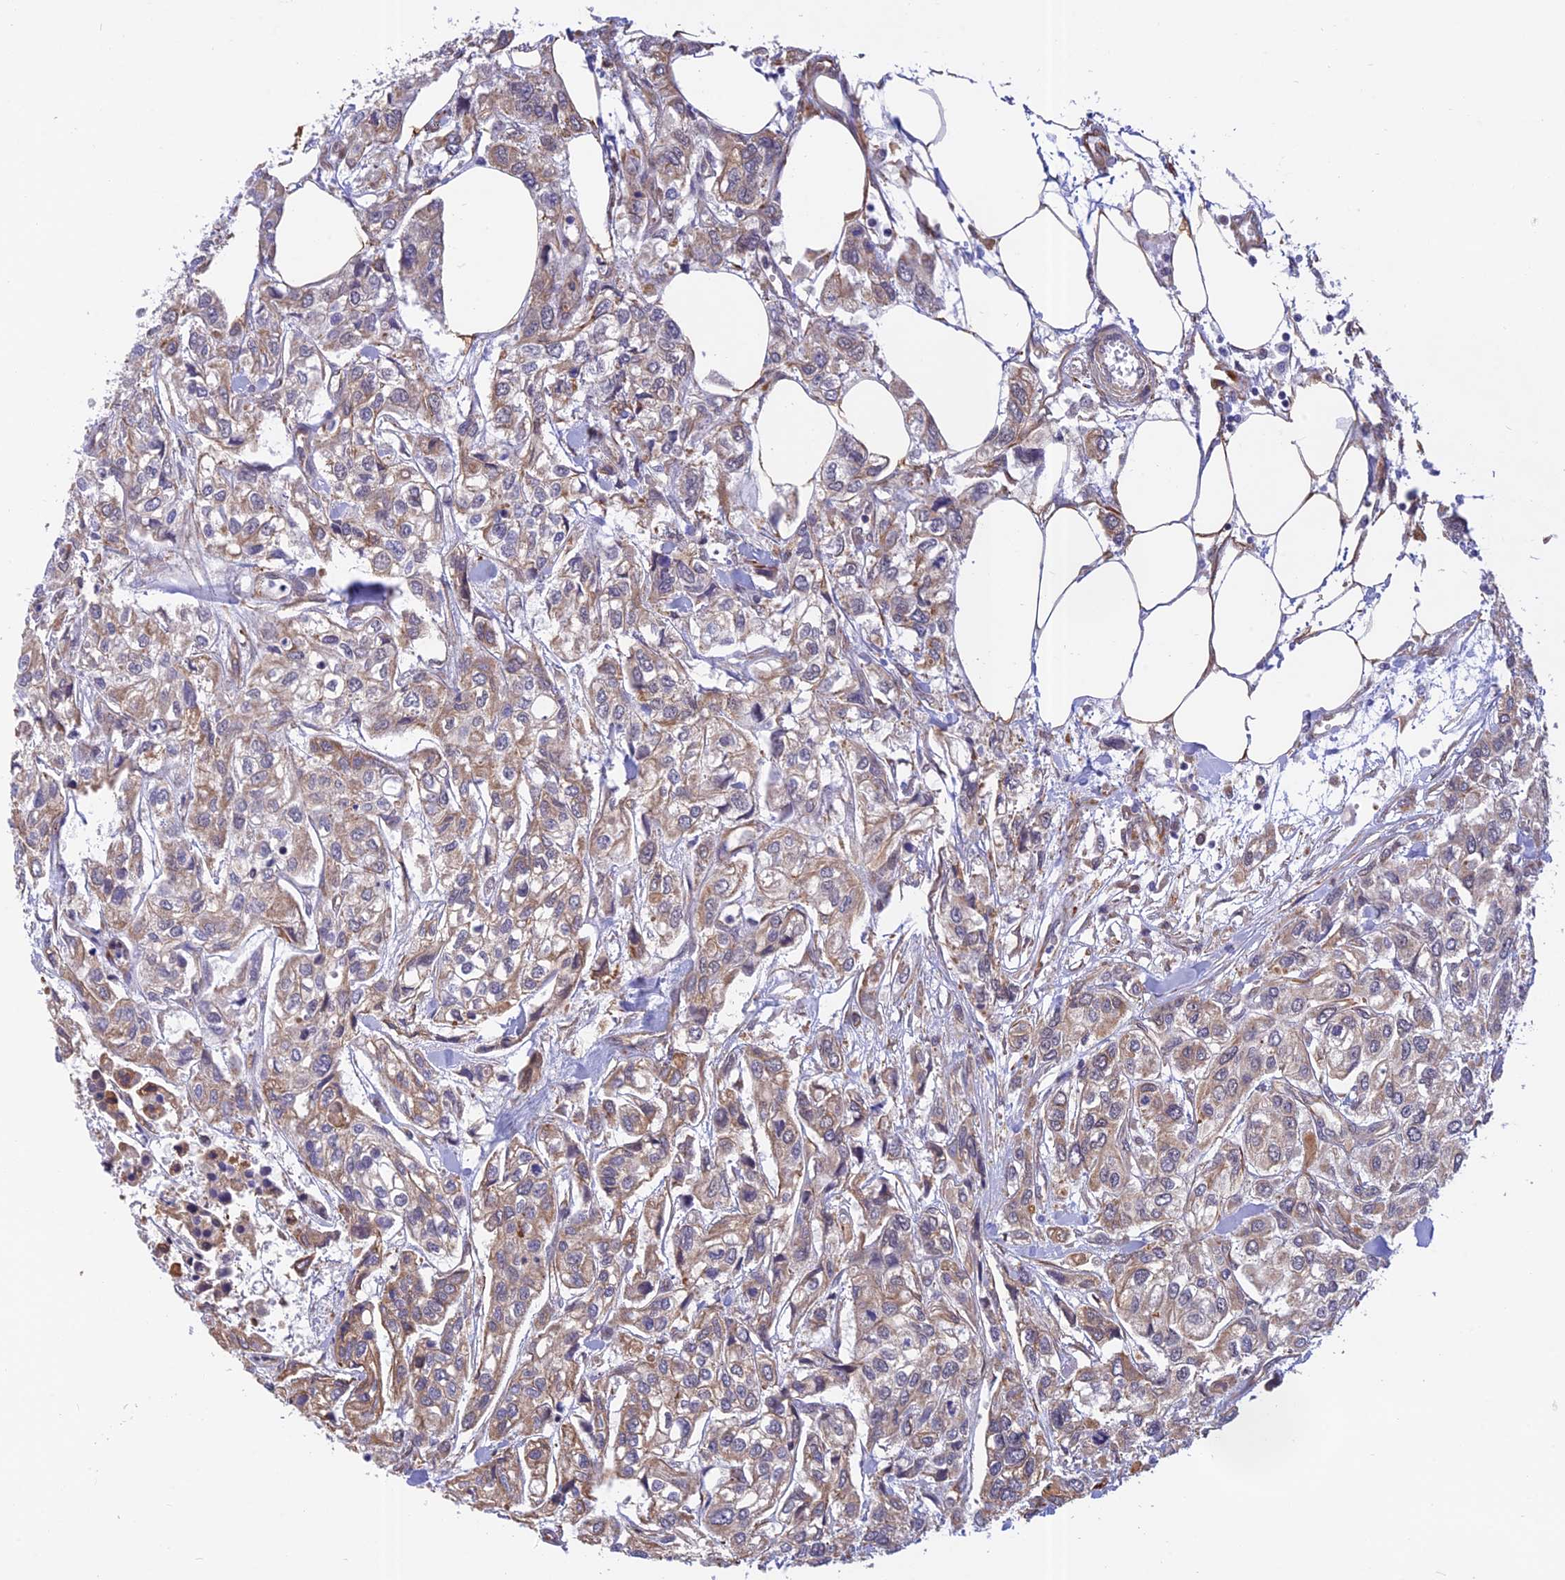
{"staining": {"intensity": "weak", "quantity": ">75%", "location": "cytoplasmic/membranous,nuclear"}, "tissue": "urothelial cancer", "cell_type": "Tumor cells", "image_type": "cancer", "snomed": [{"axis": "morphology", "description": "Urothelial carcinoma, High grade"}, {"axis": "topography", "description": "Urinary bladder"}], "caption": "Urothelial cancer was stained to show a protein in brown. There is low levels of weak cytoplasmic/membranous and nuclear positivity in approximately >75% of tumor cells.", "gene": "PAGR1", "patient": {"sex": "male", "age": 67}}